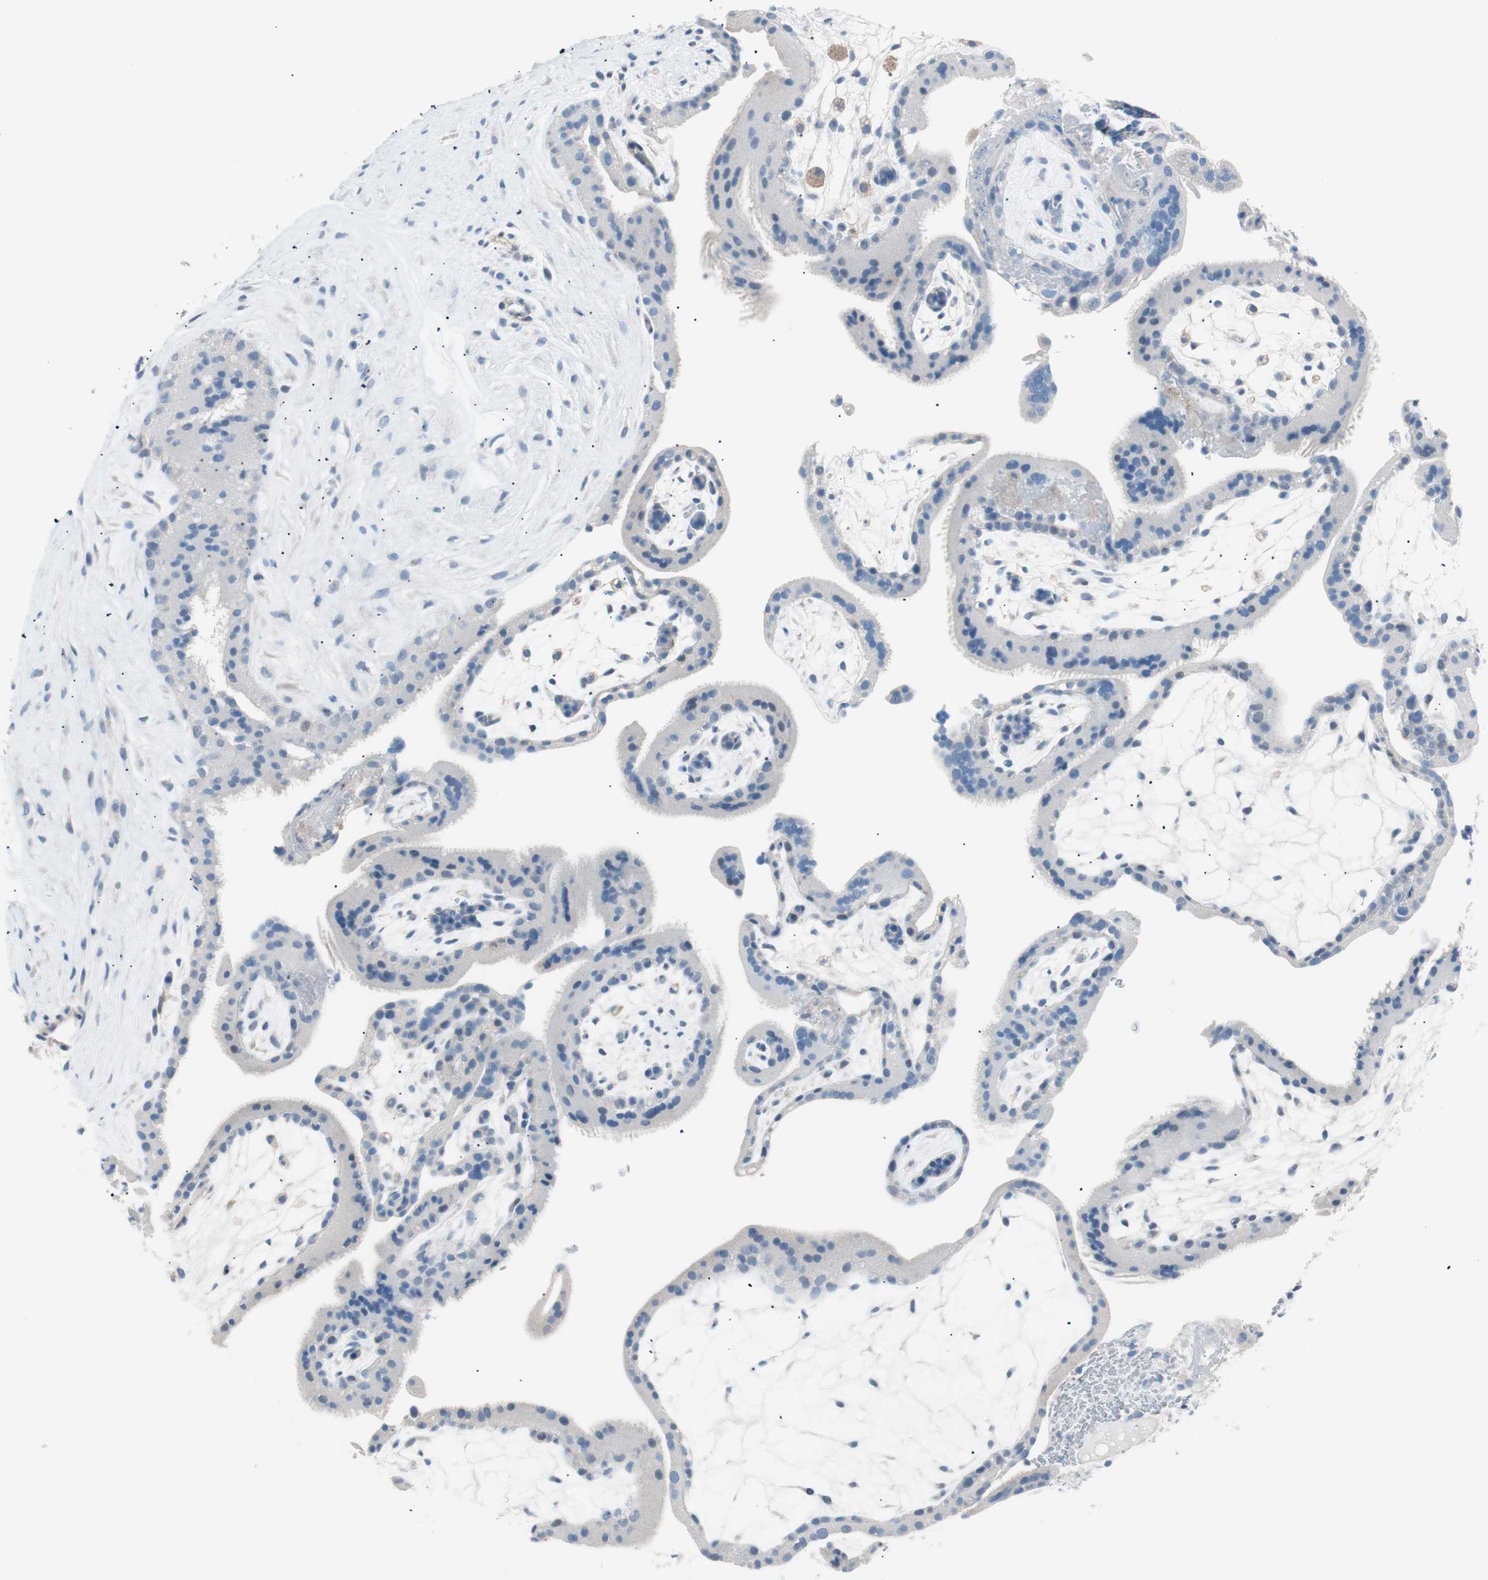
{"staining": {"intensity": "negative", "quantity": "none", "location": "none"}, "tissue": "placenta", "cell_type": "Trophoblastic cells", "image_type": "normal", "snomed": [{"axis": "morphology", "description": "Normal tissue, NOS"}, {"axis": "topography", "description": "Placenta"}], "caption": "Placenta was stained to show a protein in brown. There is no significant positivity in trophoblastic cells. (Stains: DAB immunohistochemistry (IHC) with hematoxylin counter stain, Microscopy: brightfield microscopy at high magnification).", "gene": "VIL1", "patient": {"sex": "female", "age": 19}}